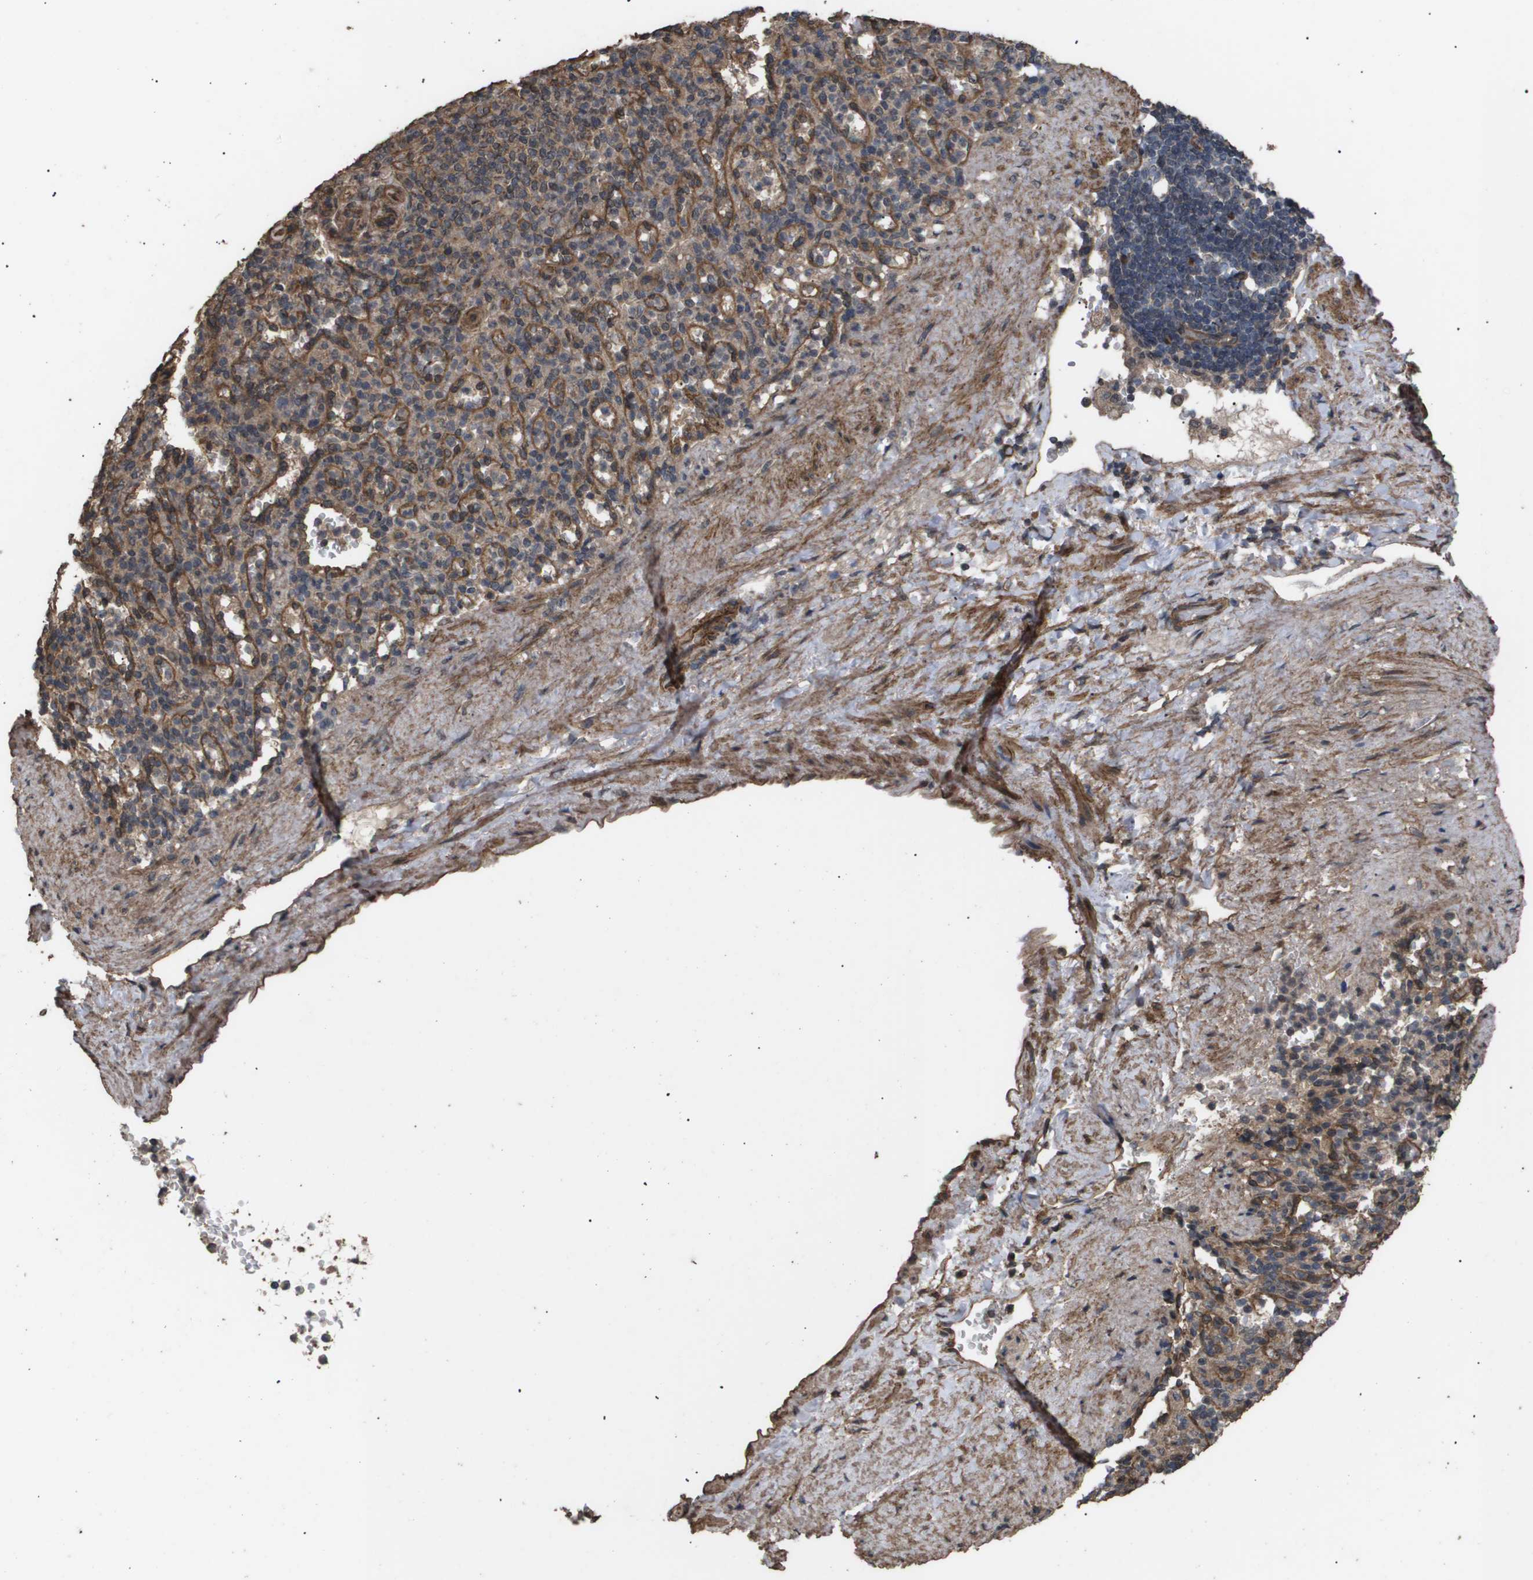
{"staining": {"intensity": "moderate", "quantity": ">75%", "location": "cytoplasmic/membranous"}, "tissue": "spleen", "cell_type": "Cells in red pulp", "image_type": "normal", "snomed": [{"axis": "morphology", "description": "Normal tissue, NOS"}, {"axis": "topography", "description": "Spleen"}], "caption": "High-power microscopy captured an immunohistochemistry (IHC) histopathology image of benign spleen, revealing moderate cytoplasmic/membranous positivity in approximately >75% of cells in red pulp. The staining is performed using DAB (3,3'-diaminobenzidine) brown chromogen to label protein expression. The nuclei are counter-stained blue using hematoxylin.", "gene": "CUL5", "patient": {"sex": "female", "age": 74}}